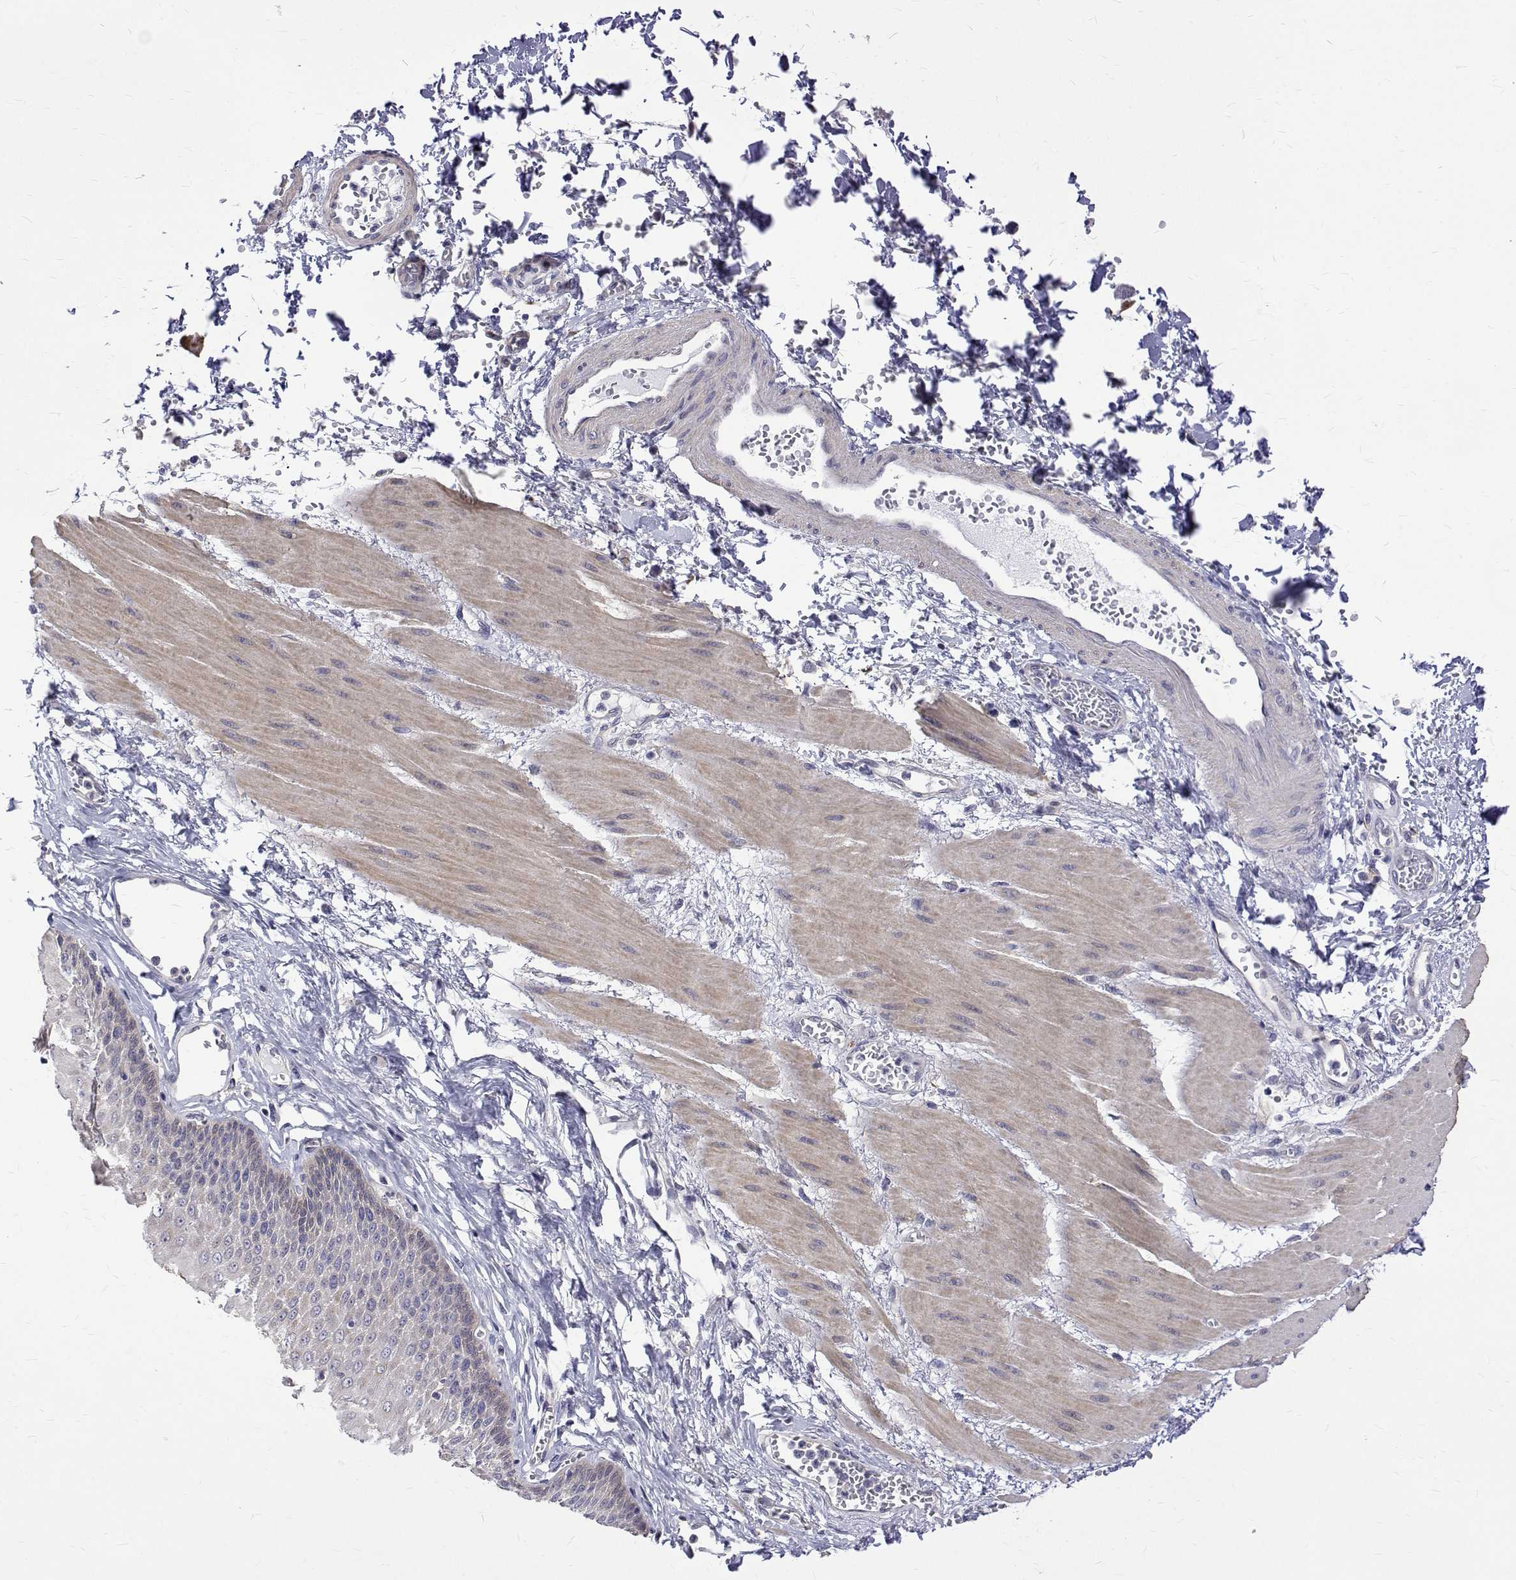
{"staining": {"intensity": "moderate", "quantity": "<25%", "location": "cytoplasmic/membranous,nuclear"}, "tissue": "esophagus", "cell_type": "Squamous epithelial cells", "image_type": "normal", "snomed": [{"axis": "morphology", "description": "Normal tissue, NOS"}, {"axis": "topography", "description": "Esophagus"}], "caption": "A brown stain labels moderate cytoplasmic/membranous,nuclear staining of a protein in squamous epithelial cells of unremarkable esophagus. (Stains: DAB (3,3'-diaminobenzidine) in brown, nuclei in blue, Microscopy: brightfield microscopy at high magnification).", "gene": "PADI1", "patient": {"sex": "male", "age": 60}}